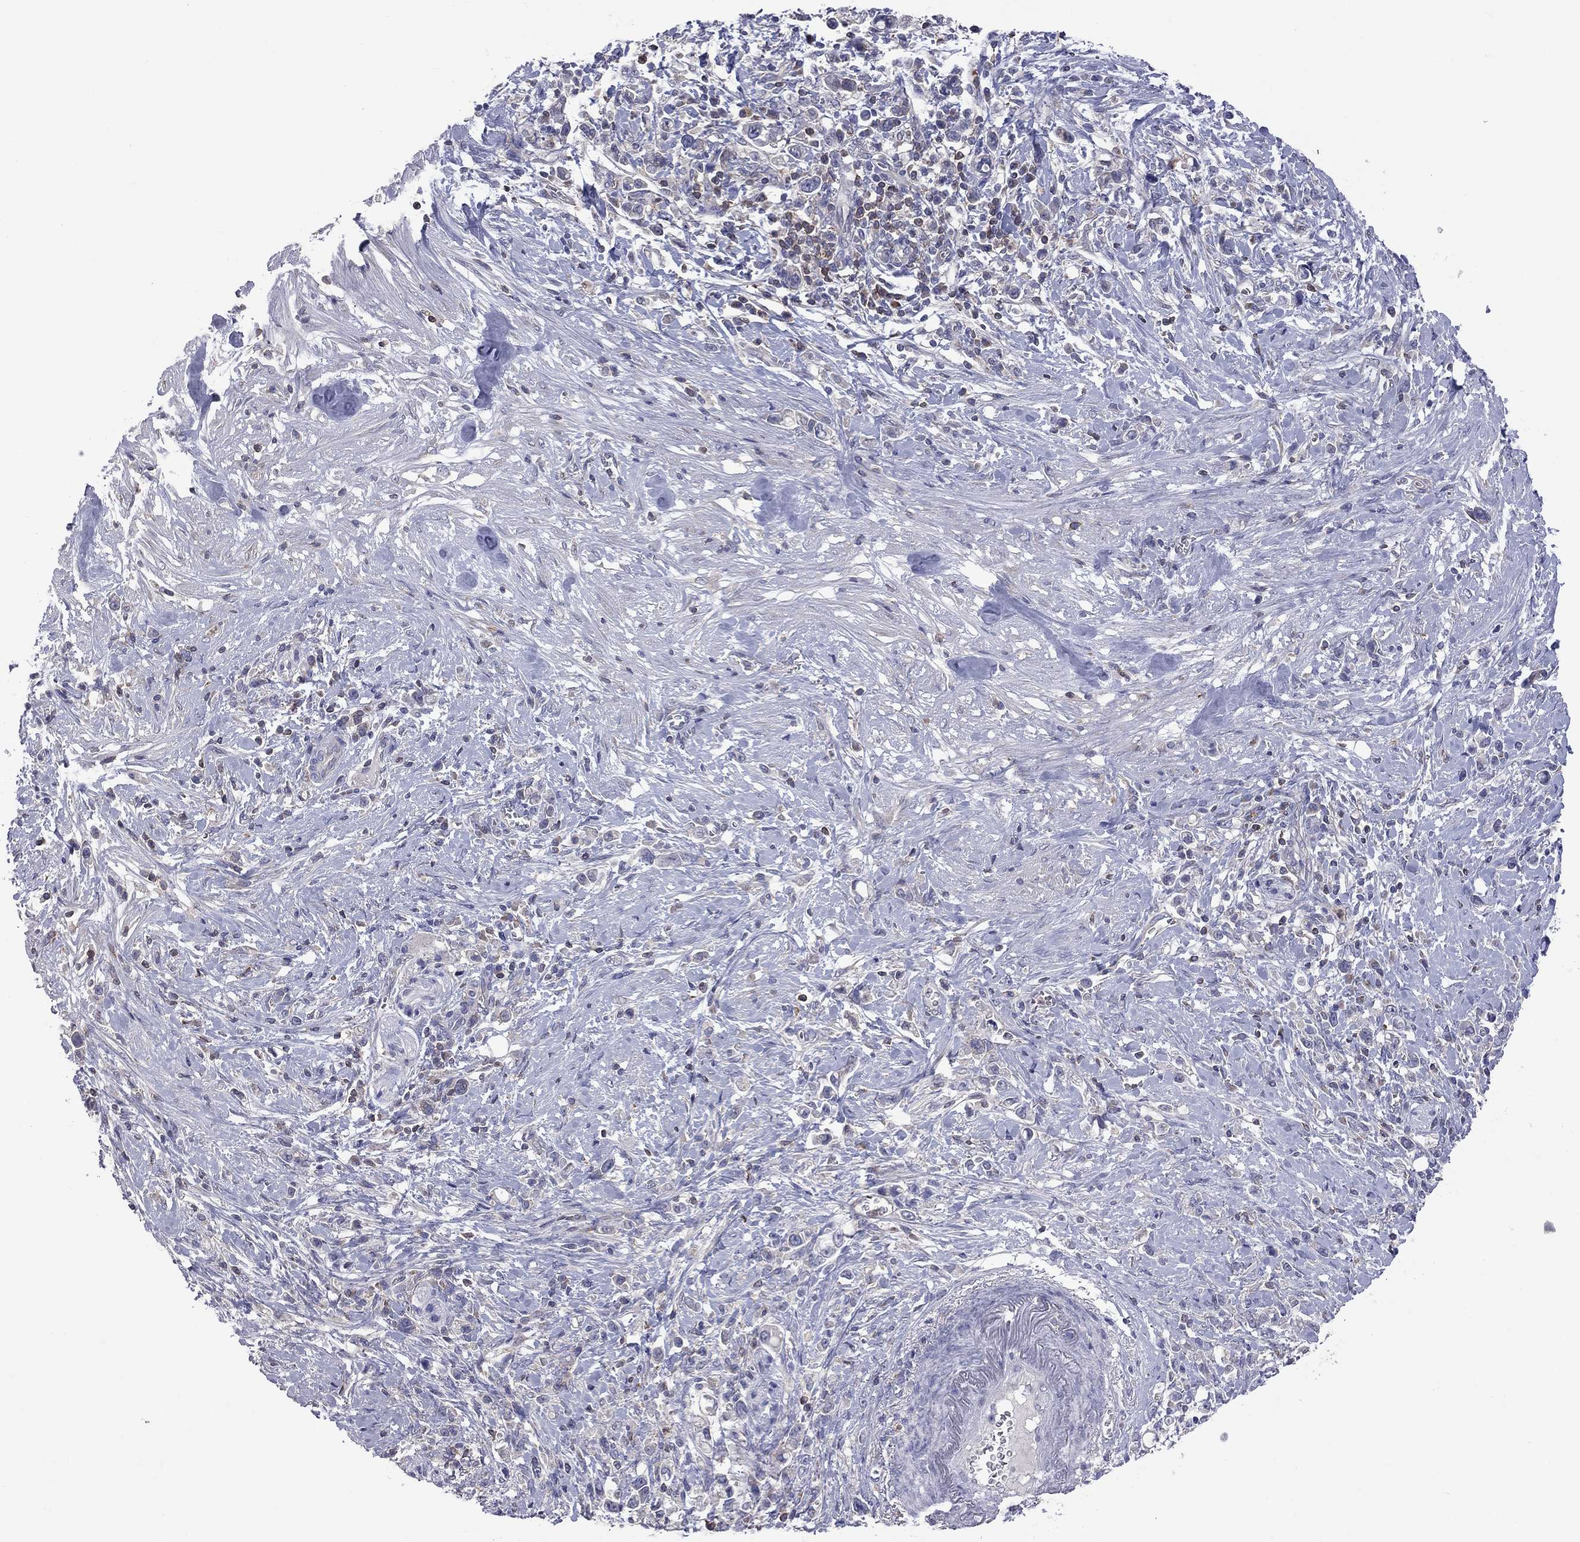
{"staining": {"intensity": "negative", "quantity": "none", "location": "none"}, "tissue": "stomach cancer", "cell_type": "Tumor cells", "image_type": "cancer", "snomed": [{"axis": "morphology", "description": "Adenocarcinoma, NOS"}, {"axis": "topography", "description": "Stomach"}], "caption": "A histopathology image of human stomach cancer is negative for staining in tumor cells.", "gene": "IPCEF1", "patient": {"sex": "male", "age": 63}}